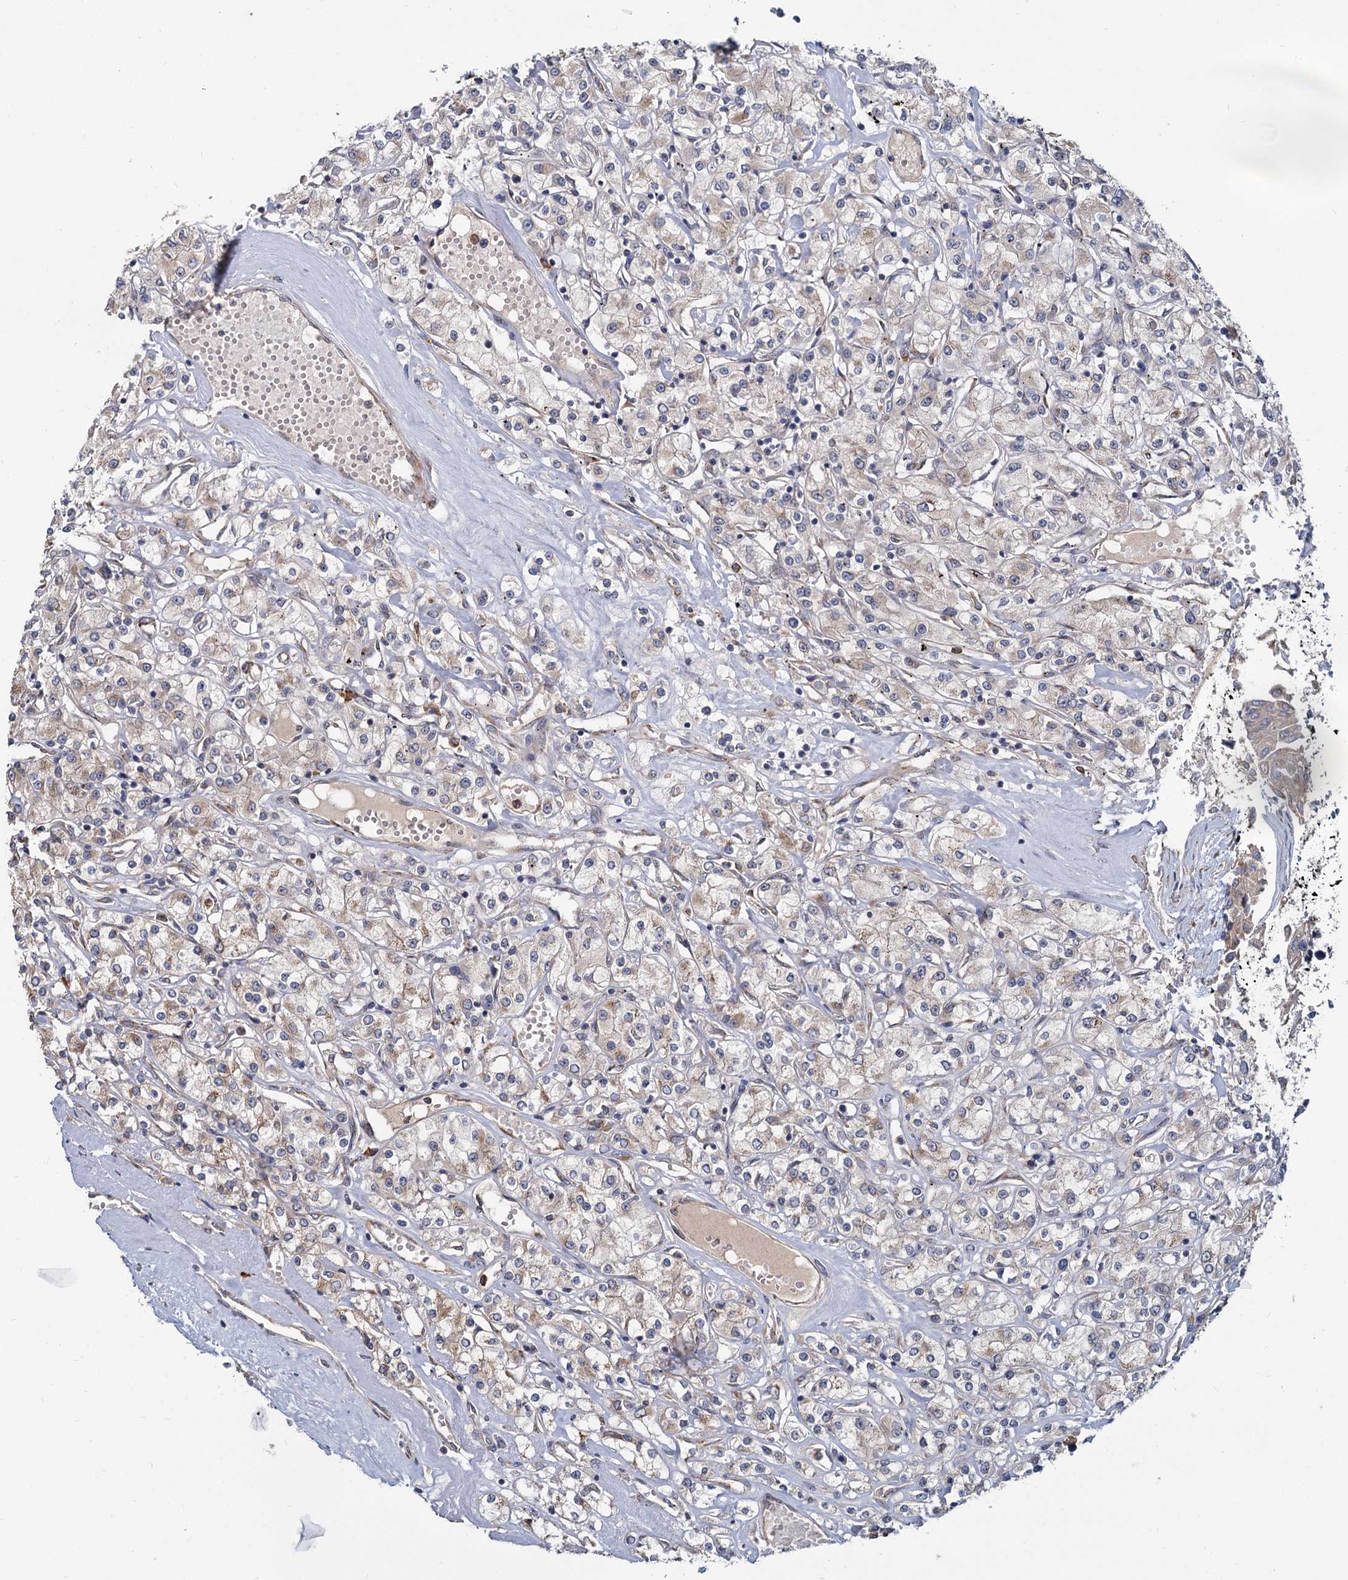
{"staining": {"intensity": "weak", "quantity": "<25%", "location": "cytoplasmic/membranous"}, "tissue": "renal cancer", "cell_type": "Tumor cells", "image_type": "cancer", "snomed": [{"axis": "morphology", "description": "Adenocarcinoma, NOS"}, {"axis": "topography", "description": "Kidney"}], "caption": "This is a image of IHC staining of adenocarcinoma (renal), which shows no positivity in tumor cells. (Brightfield microscopy of DAB immunohistochemistry (IHC) at high magnification).", "gene": "LRRC51", "patient": {"sex": "female", "age": 59}}